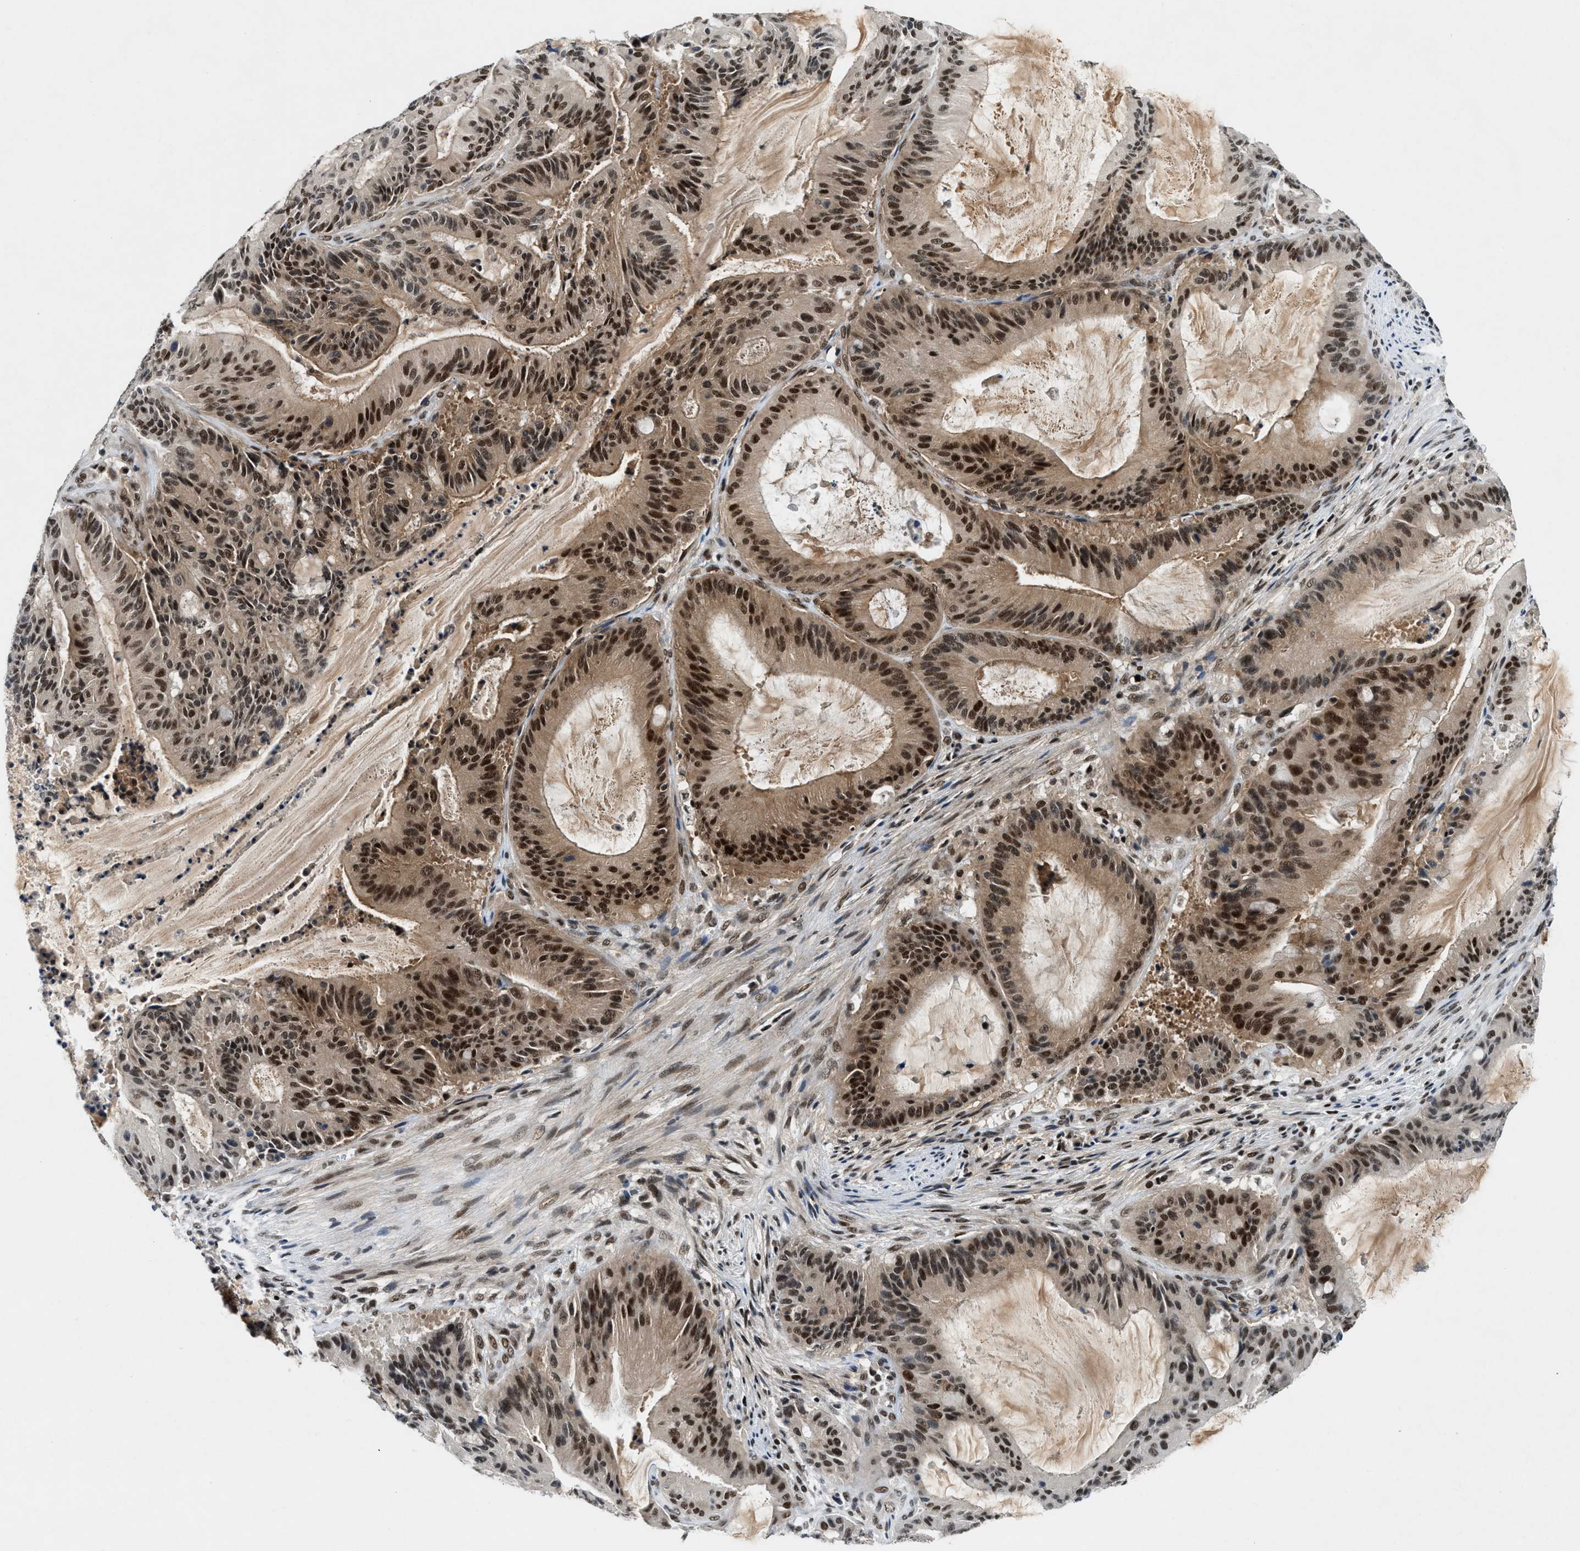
{"staining": {"intensity": "strong", "quantity": ">75%", "location": "cytoplasmic/membranous,nuclear"}, "tissue": "liver cancer", "cell_type": "Tumor cells", "image_type": "cancer", "snomed": [{"axis": "morphology", "description": "Normal tissue, NOS"}, {"axis": "morphology", "description": "Cholangiocarcinoma"}, {"axis": "topography", "description": "Liver"}, {"axis": "topography", "description": "Peripheral nerve tissue"}], "caption": "Immunohistochemistry (DAB) staining of human liver cancer demonstrates strong cytoplasmic/membranous and nuclear protein positivity in about >75% of tumor cells.", "gene": "NCOA1", "patient": {"sex": "female", "age": 73}}